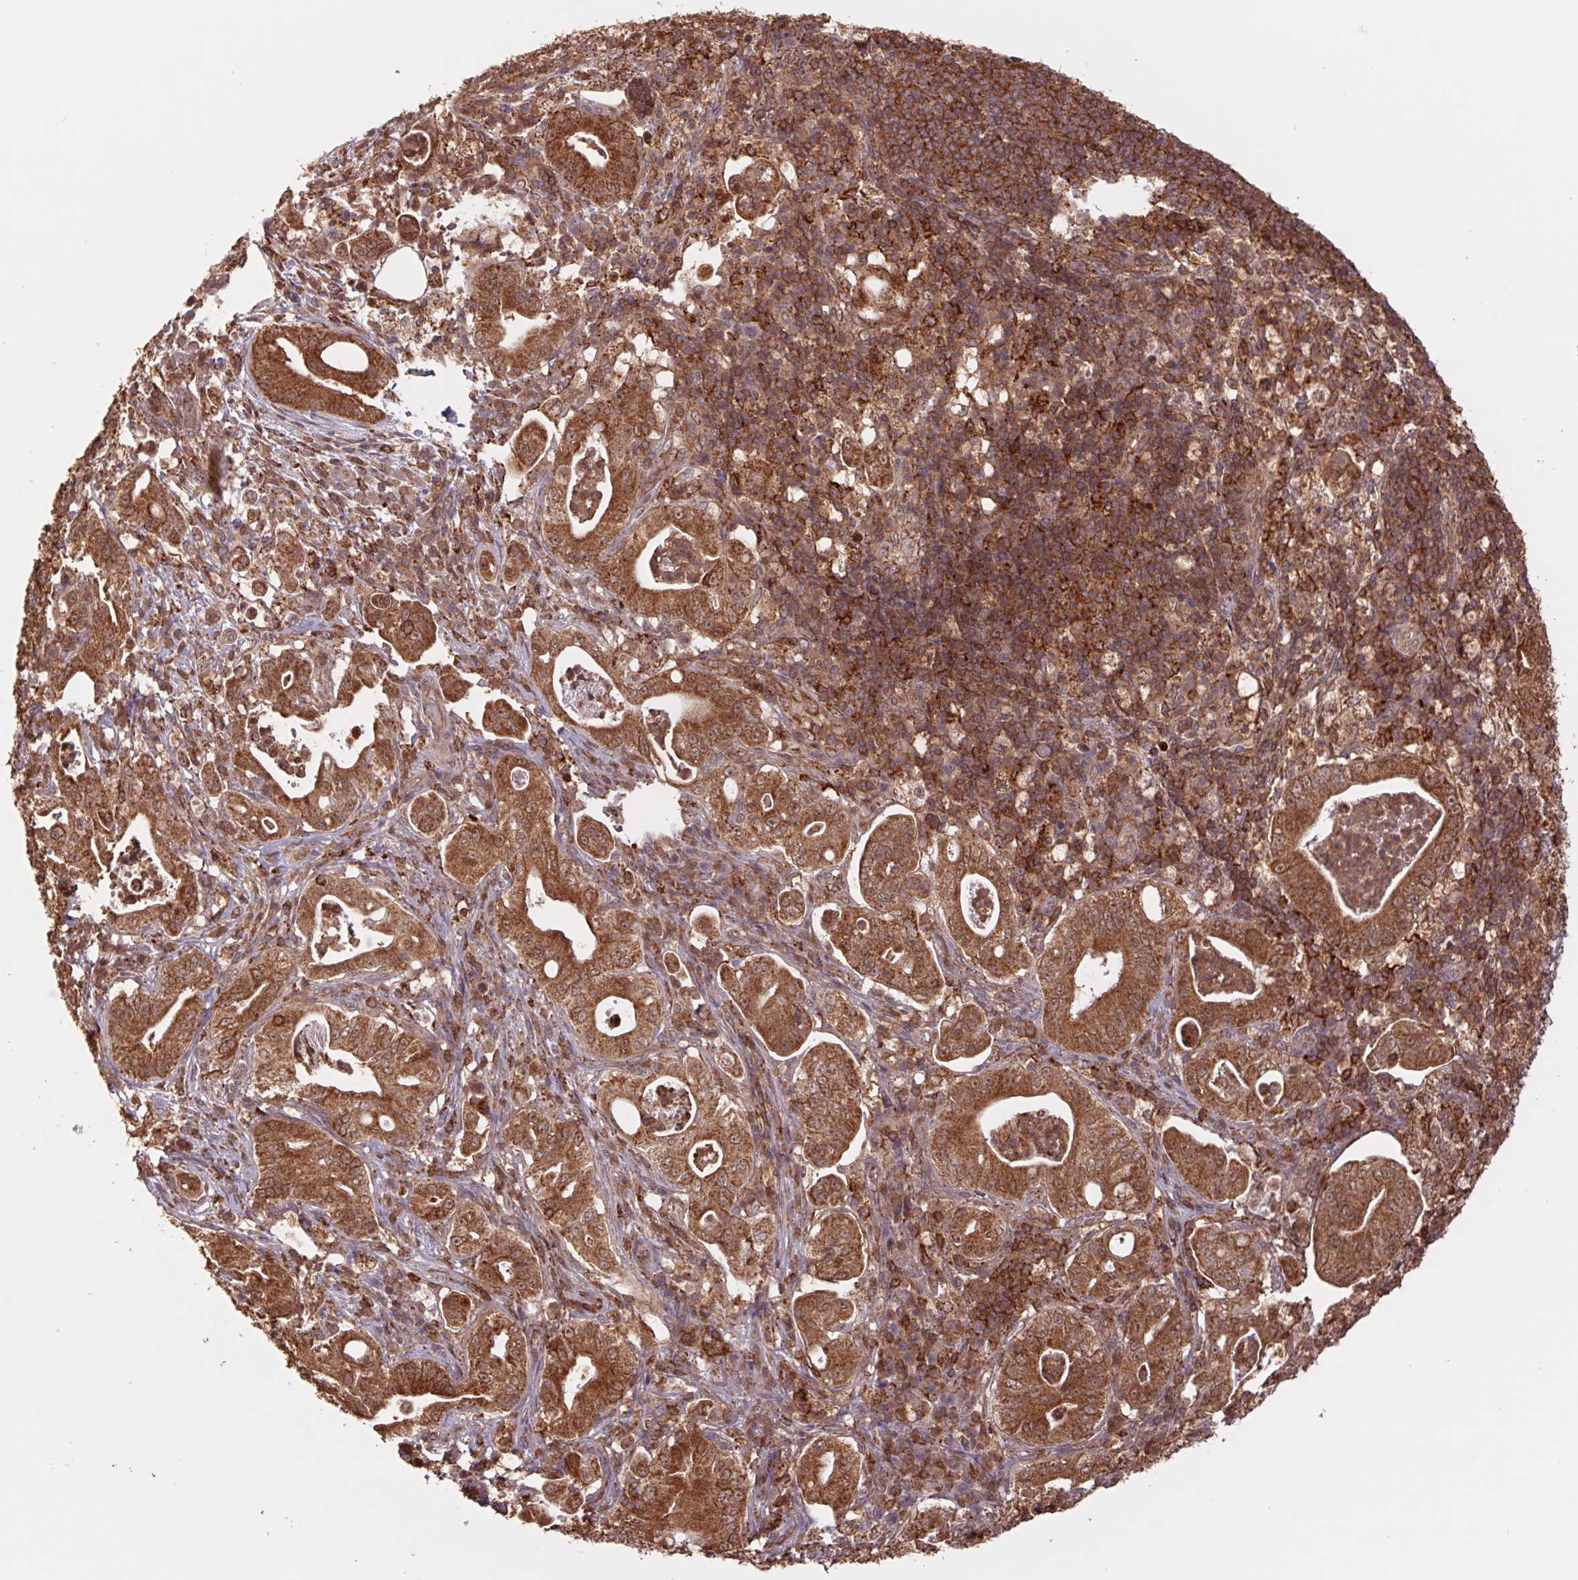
{"staining": {"intensity": "strong", "quantity": ">75%", "location": "cytoplasmic/membranous"}, "tissue": "pancreatic cancer", "cell_type": "Tumor cells", "image_type": "cancer", "snomed": [{"axis": "morphology", "description": "Adenocarcinoma, NOS"}, {"axis": "topography", "description": "Pancreas"}], "caption": "This is an image of IHC staining of adenocarcinoma (pancreatic), which shows strong positivity in the cytoplasmic/membranous of tumor cells.", "gene": "URM1", "patient": {"sex": "male", "age": 71}}